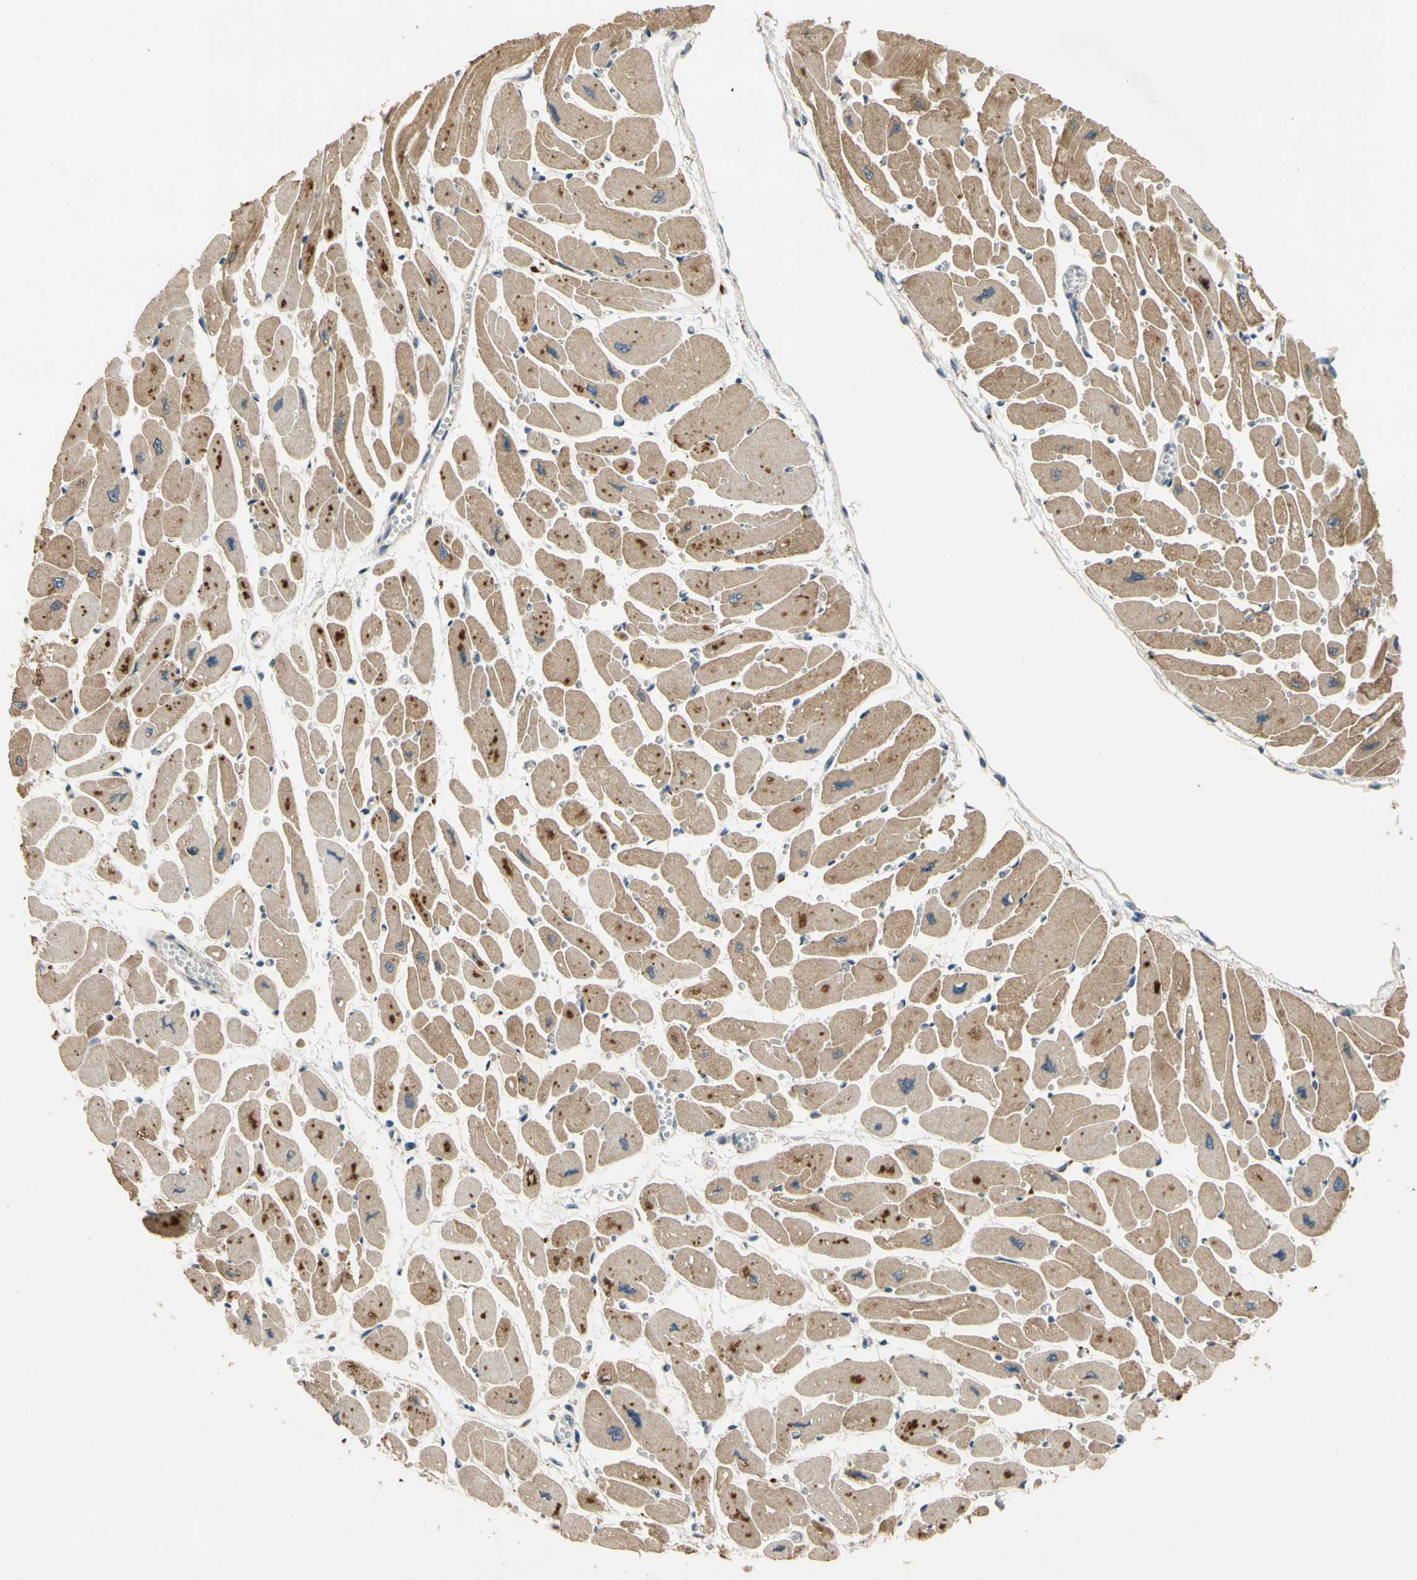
{"staining": {"intensity": "moderate", "quantity": ">75%", "location": "cytoplasmic/membranous"}, "tissue": "heart muscle", "cell_type": "Cardiomyocytes", "image_type": "normal", "snomed": [{"axis": "morphology", "description": "Normal tissue, NOS"}, {"axis": "topography", "description": "Heart"}], "caption": "A medium amount of moderate cytoplasmic/membranous staining is seen in approximately >75% of cardiomyocytes in normal heart muscle.", "gene": "ALKBH3", "patient": {"sex": "female", "age": 54}}